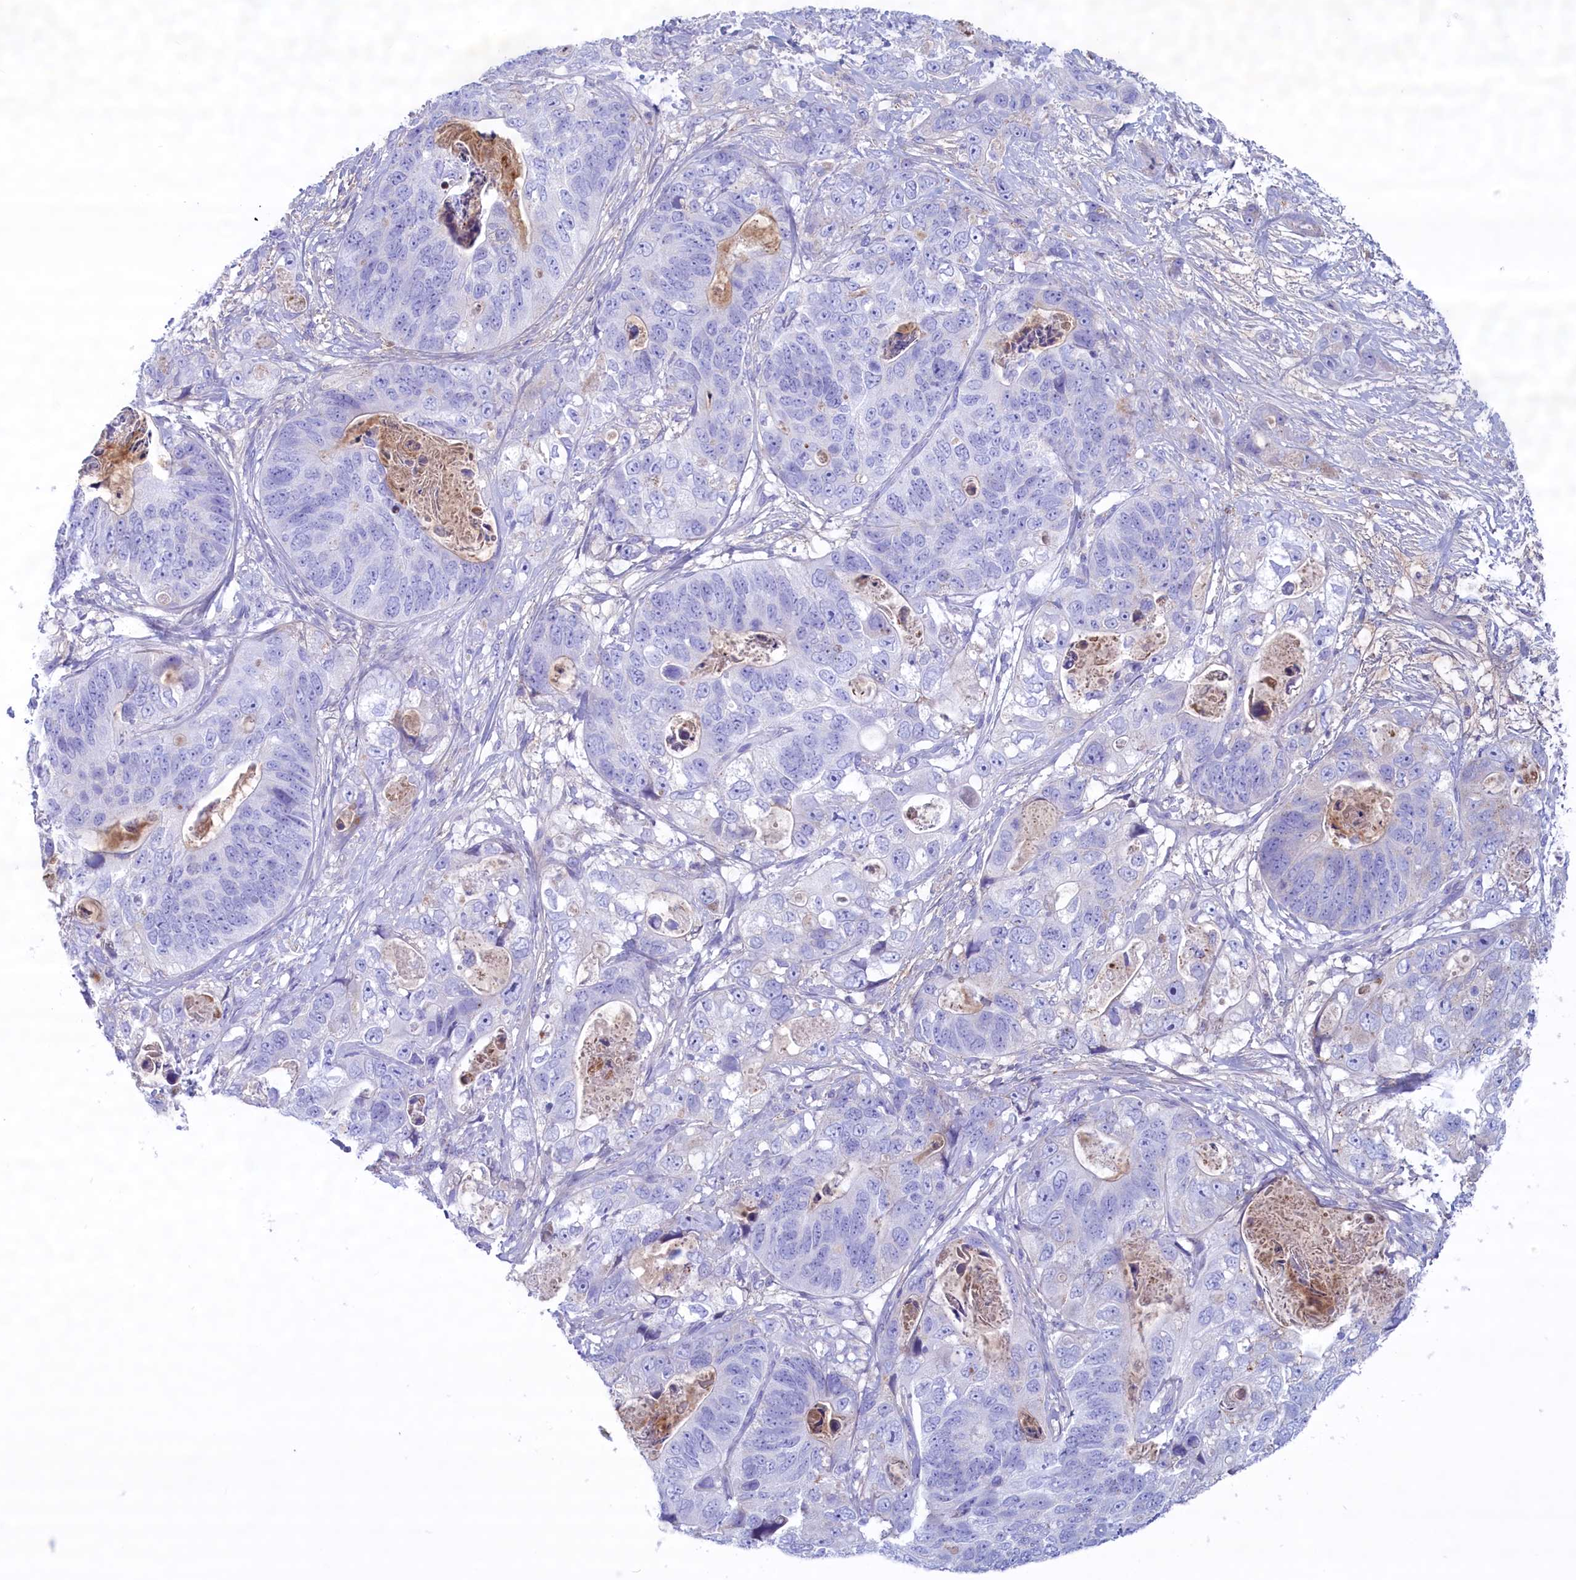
{"staining": {"intensity": "negative", "quantity": "none", "location": "none"}, "tissue": "stomach cancer", "cell_type": "Tumor cells", "image_type": "cancer", "snomed": [{"axis": "morphology", "description": "Adenocarcinoma, NOS"}, {"axis": "topography", "description": "Stomach"}], "caption": "The immunohistochemistry micrograph has no significant staining in tumor cells of adenocarcinoma (stomach) tissue.", "gene": "MPV17L2", "patient": {"sex": "female", "age": 89}}